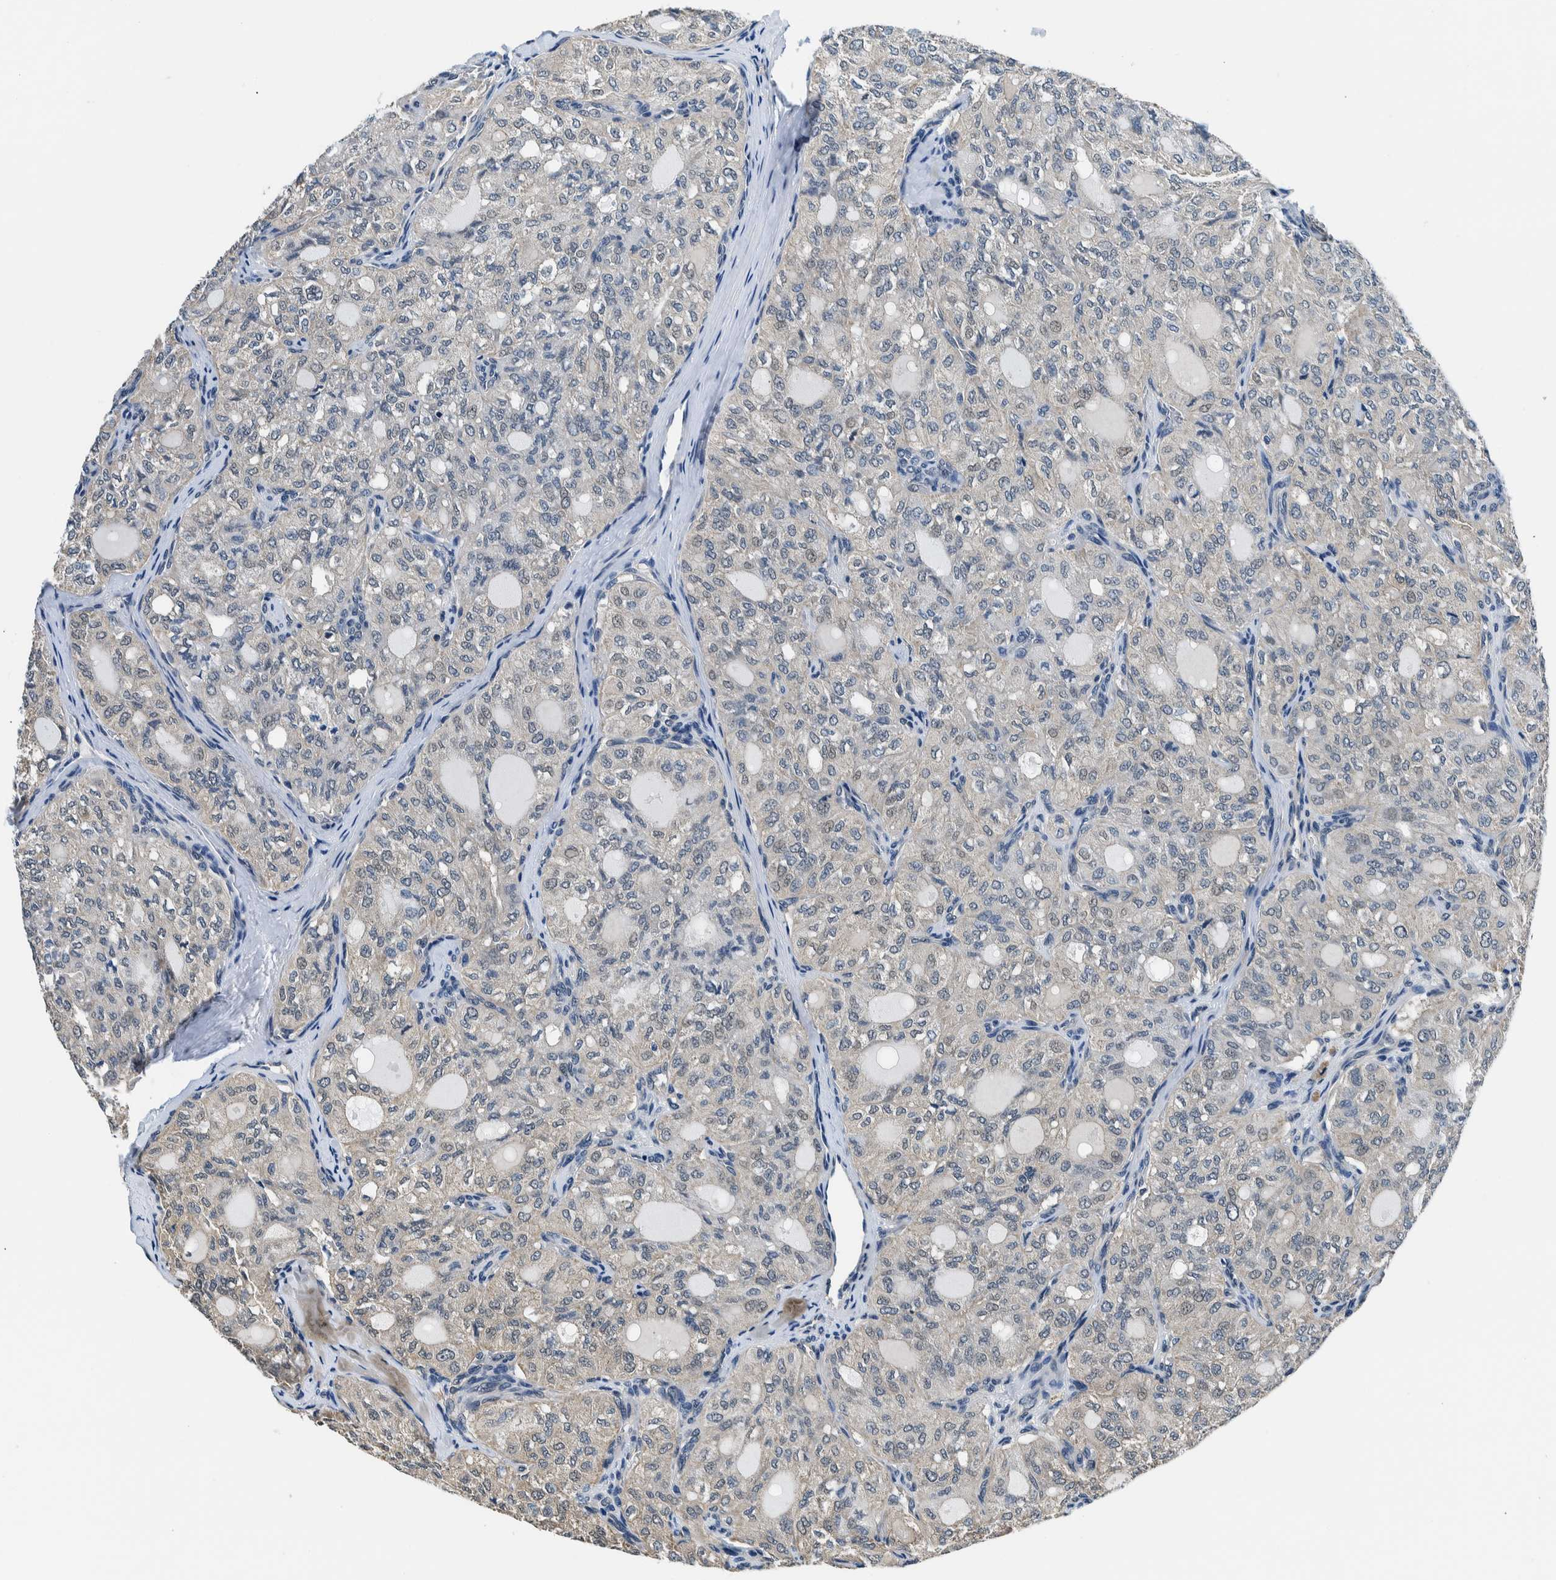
{"staining": {"intensity": "negative", "quantity": "none", "location": "none"}, "tissue": "thyroid cancer", "cell_type": "Tumor cells", "image_type": "cancer", "snomed": [{"axis": "morphology", "description": "Follicular adenoma carcinoma, NOS"}, {"axis": "topography", "description": "Thyroid gland"}], "caption": "IHC of thyroid cancer shows no expression in tumor cells.", "gene": "NIBAN2", "patient": {"sex": "male", "age": 75}}